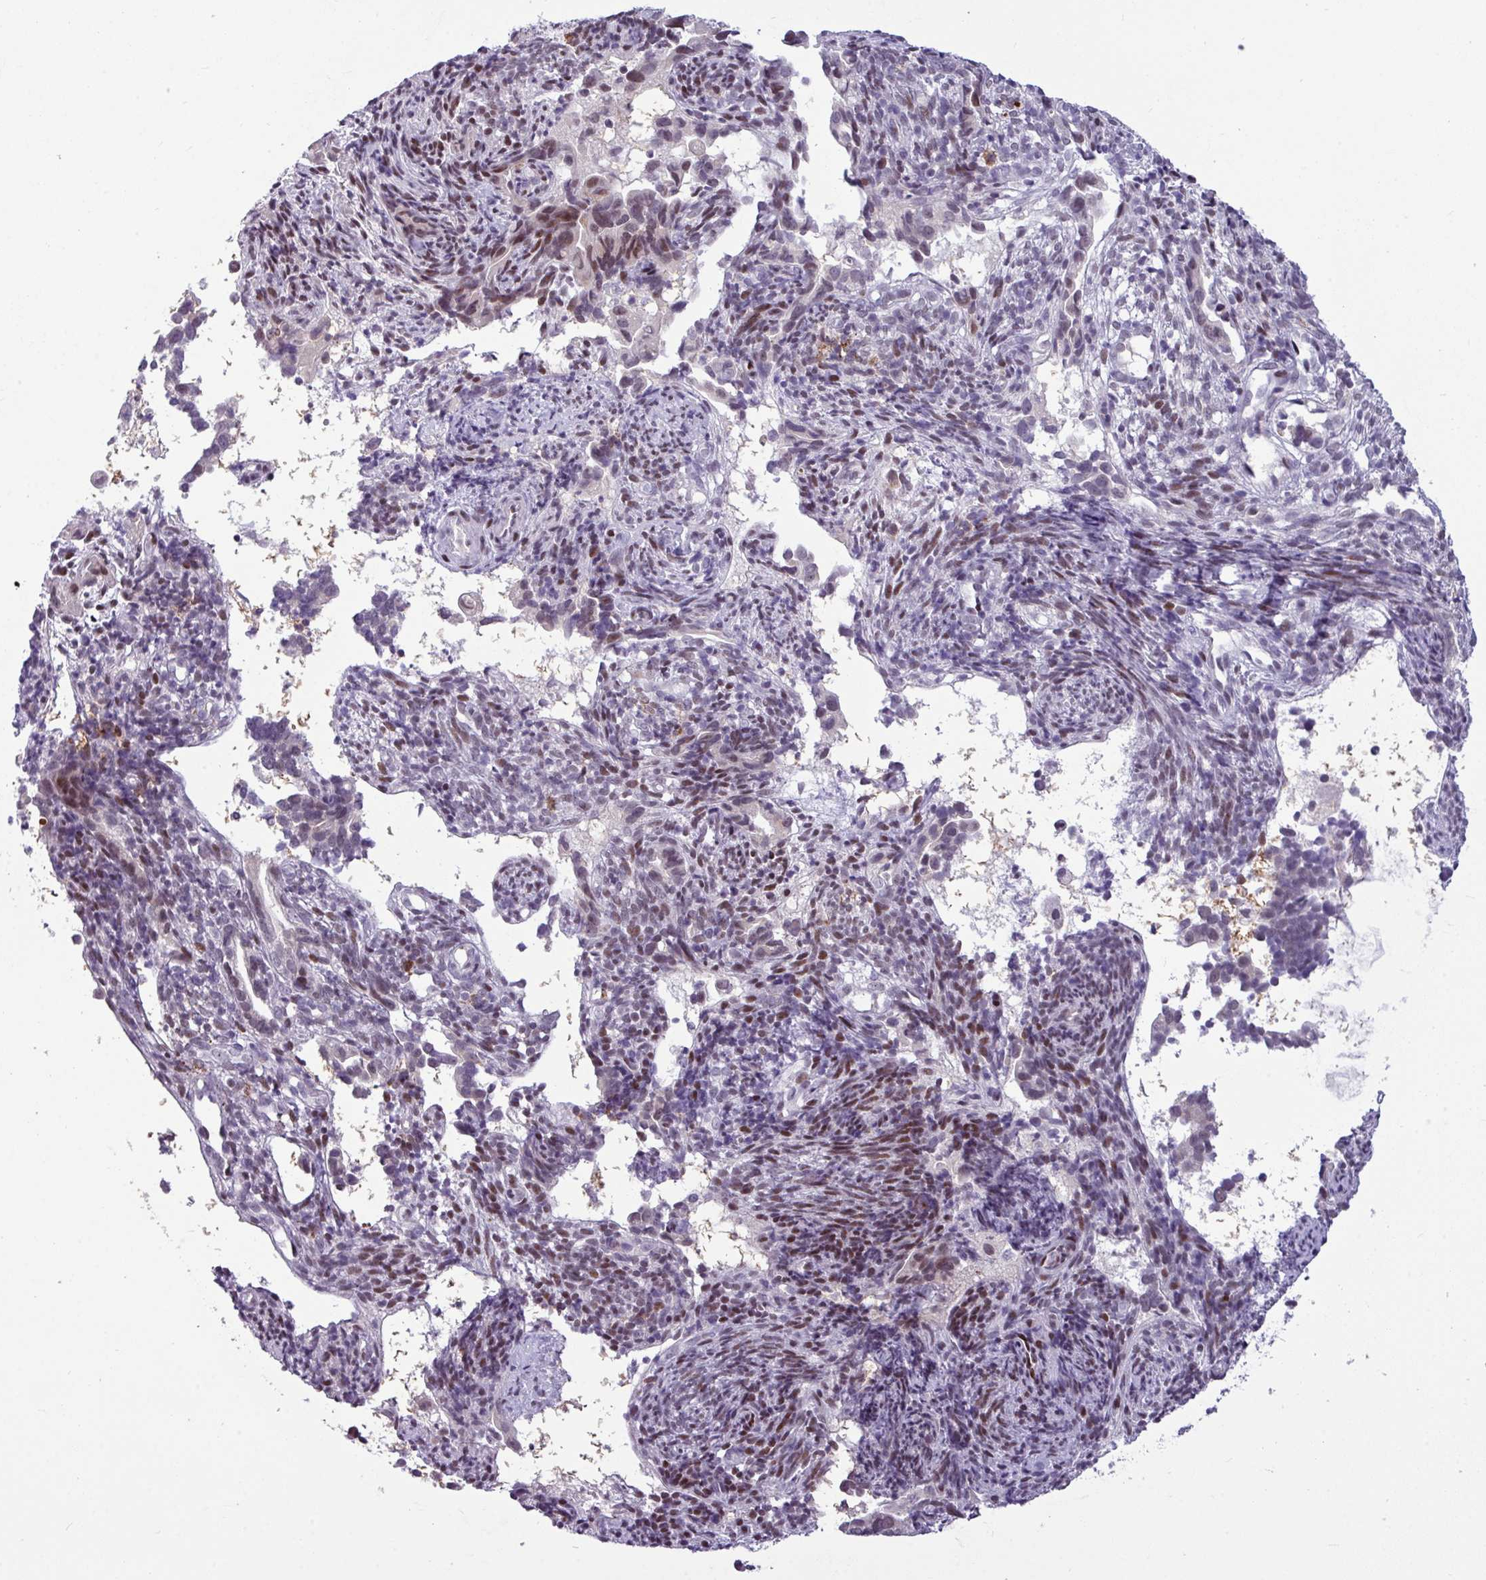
{"staining": {"intensity": "moderate", "quantity": "<25%", "location": "nuclear"}, "tissue": "endometrial cancer", "cell_type": "Tumor cells", "image_type": "cancer", "snomed": [{"axis": "morphology", "description": "Adenocarcinoma, NOS"}, {"axis": "topography", "description": "Endometrium"}], "caption": "Tumor cells display low levels of moderate nuclear staining in approximately <25% of cells in human adenocarcinoma (endometrial).", "gene": "SLC66A2", "patient": {"sex": "female", "age": 57}}